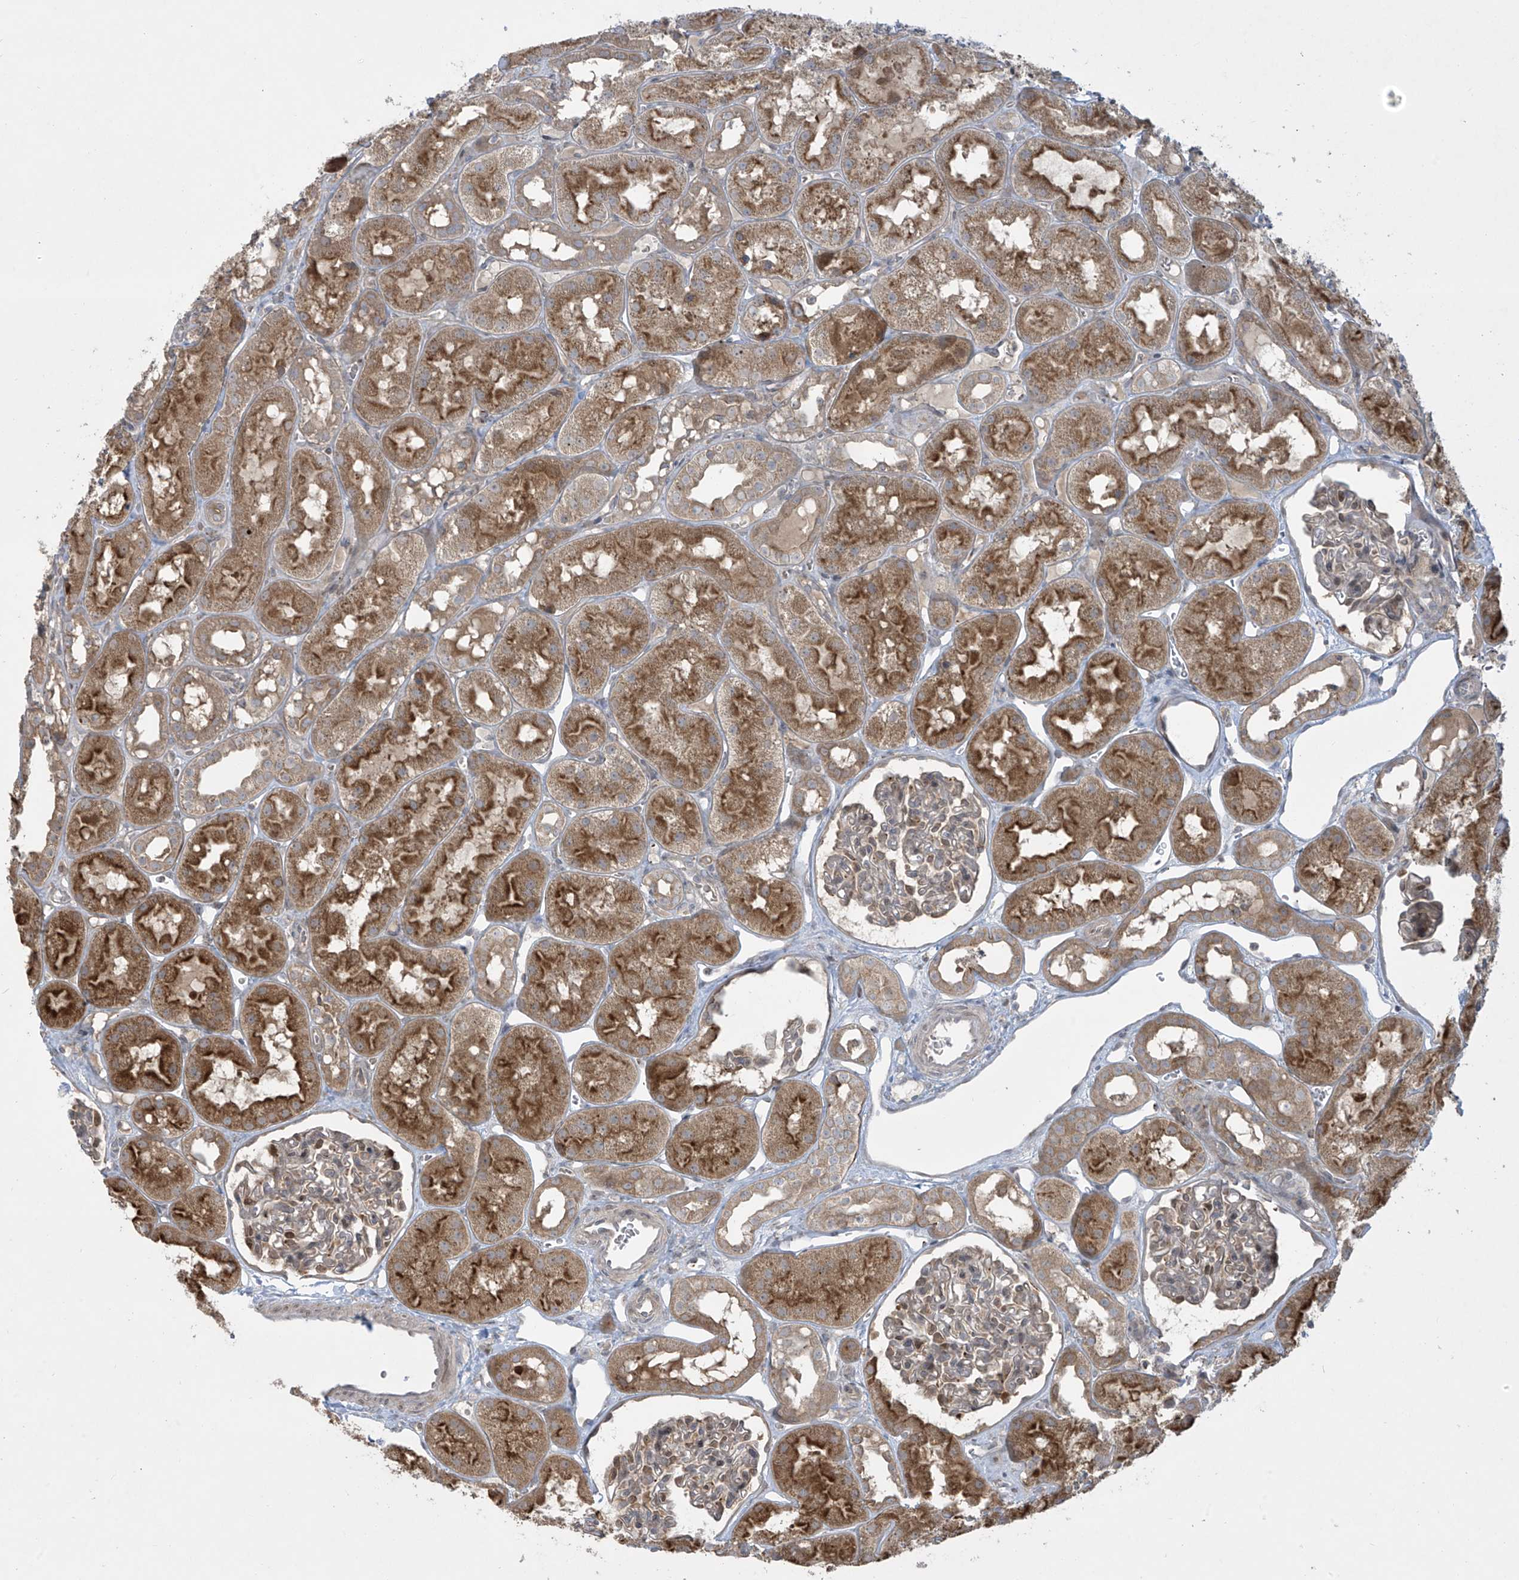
{"staining": {"intensity": "negative", "quantity": "none", "location": "none"}, "tissue": "kidney", "cell_type": "Cells in glomeruli", "image_type": "normal", "snomed": [{"axis": "morphology", "description": "Normal tissue, NOS"}, {"axis": "topography", "description": "Kidney"}], "caption": "Immunohistochemical staining of benign human kidney demonstrates no significant staining in cells in glomeruli. (DAB (3,3'-diaminobenzidine) IHC with hematoxylin counter stain).", "gene": "PPAT", "patient": {"sex": "male", "age": 16}}